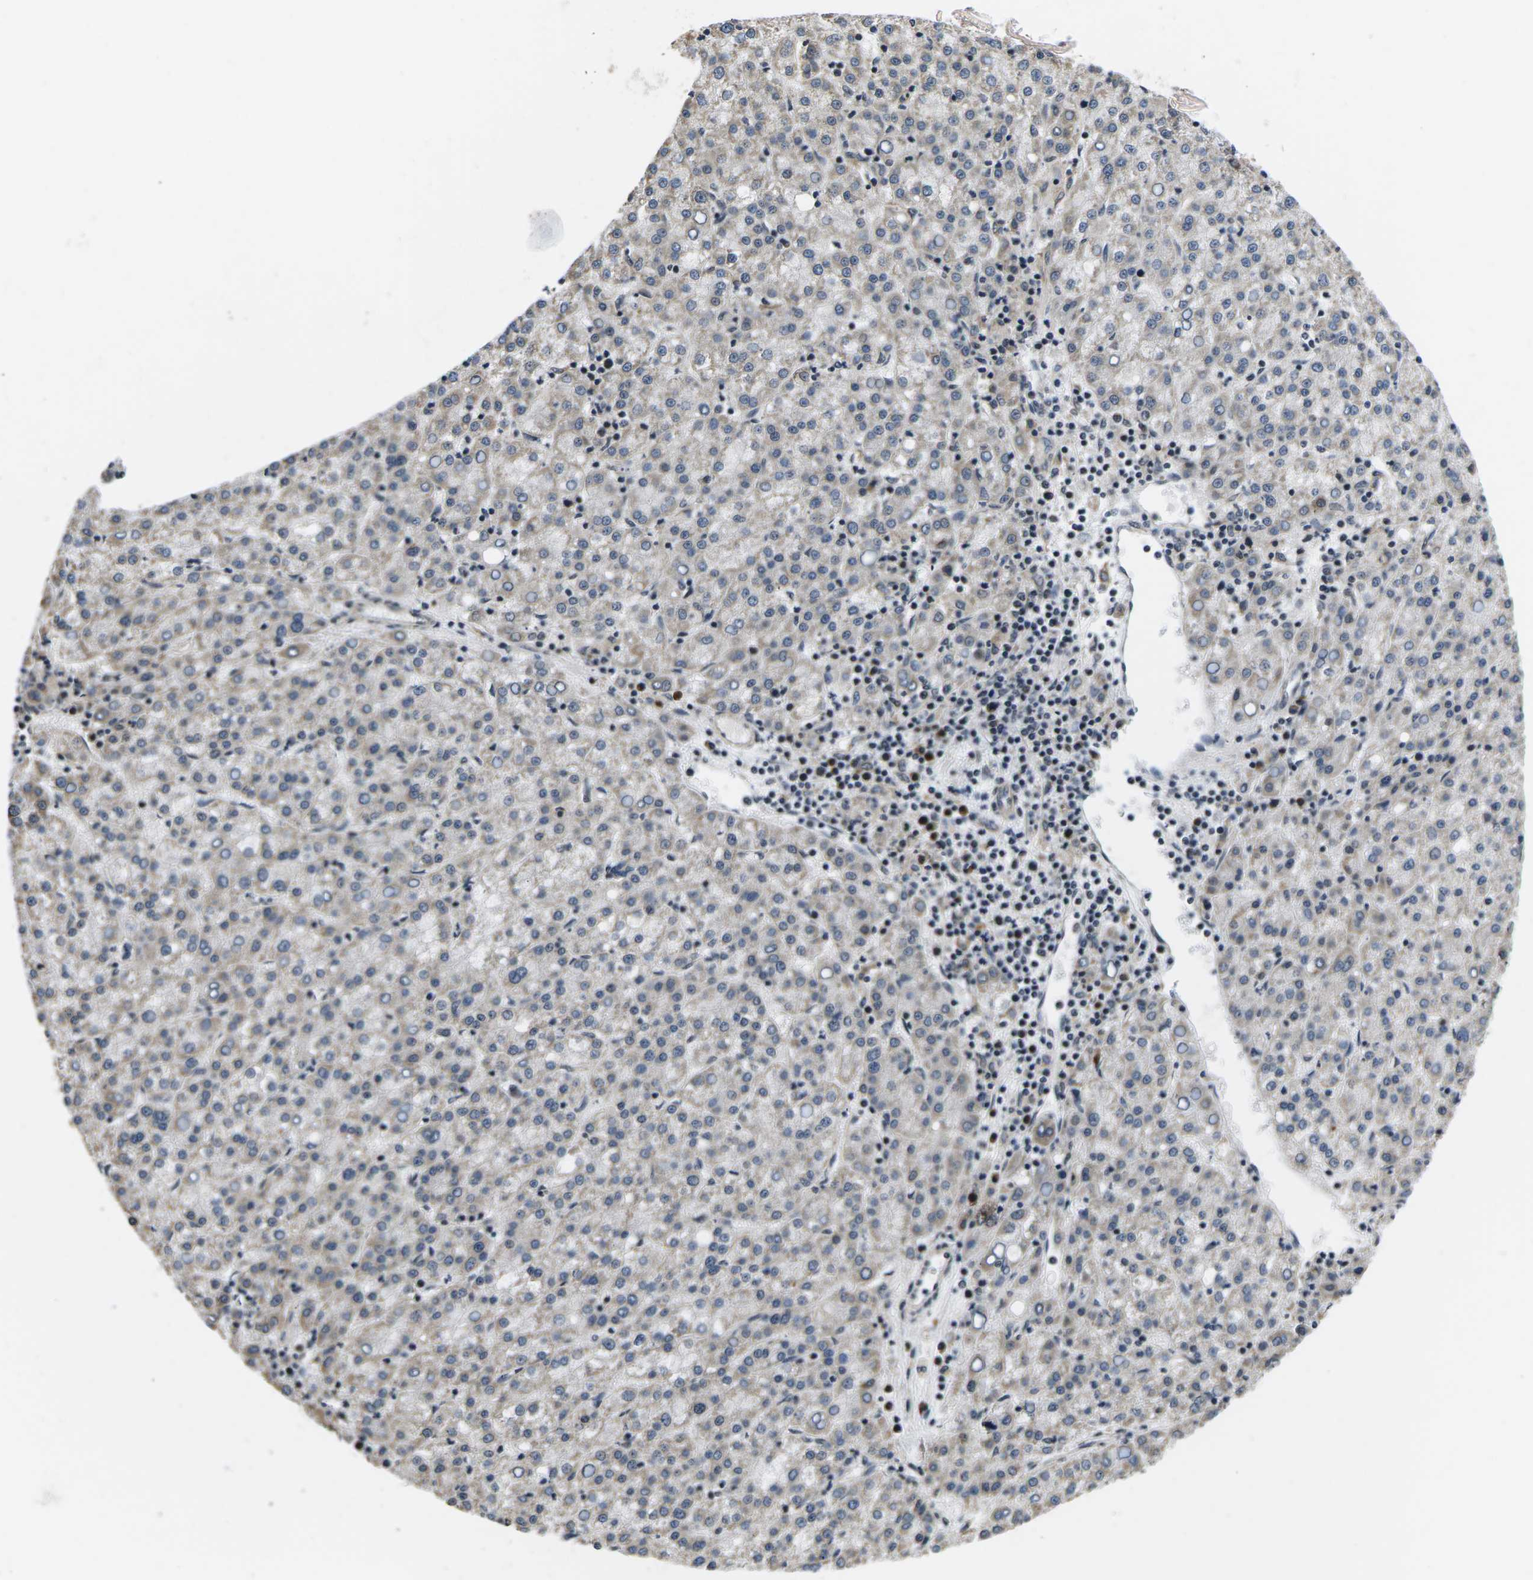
{"staining": {"intensity": "negative", "quantity": "none", "location": "none"}, "tissue": "liver cancer", "cell_type": "Tumor cells", "image_type": "cancer", "snomed": [{"axis": "morphology", "description": "Carcinoma, Hepatocellular, NOS"}, {"axis": "topography", "description": "Liver"}], "caption": "High magnification brightfield microscopy of hepatocellular carcinoma (liver) stained with DAB (3,3'-diaminobenzidine) (brown) and counterstained with hematoxylin (blue): tumor cells show no significant staining.", "gene": "CCNE1", "patient": {"sex": "female", "age": 58}}